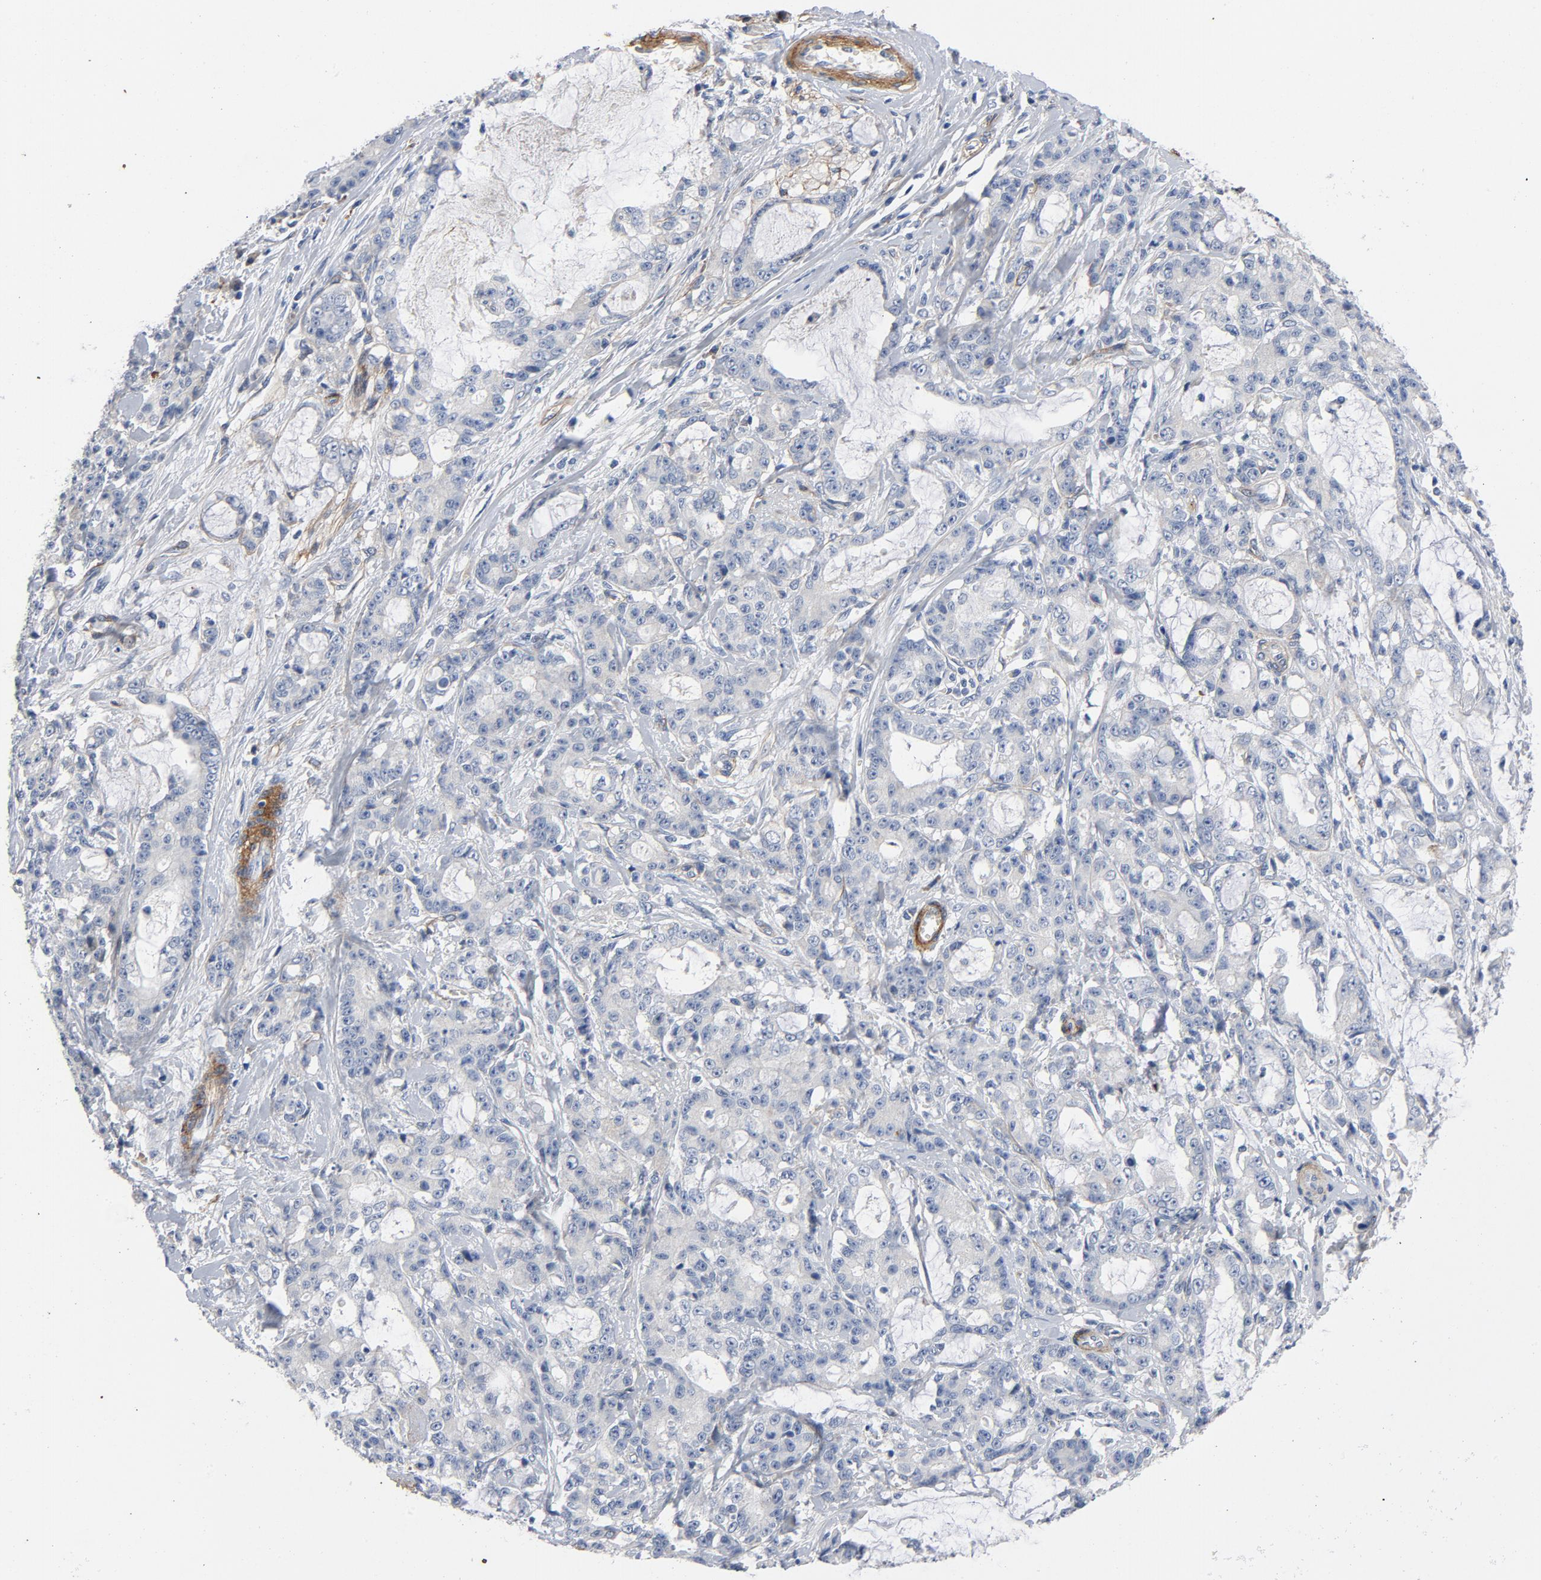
{"staining": {"intensity": "negative", "quantity": "none", "location": "none"}, "tissue": "pancreatic cancer", "cell_type": "Tumor cells", "image_type": "cancer", "snomed": [{"axis": "morphology", "description": "Adenocarcinoma, NOS"}, {"axis": "topography", "description": "Pancreas"}], "caption": "An IHC photomicrograph of pancreatic cancer is shown. There is no staining in tumor cells of pancreatic cancer. (Brightfield microscopy of DAB (3,3'-diaminobenzidine) IHC at high magnification).", "gene": "LAMC1", "patient": {"sex": "female", "age": 73}}